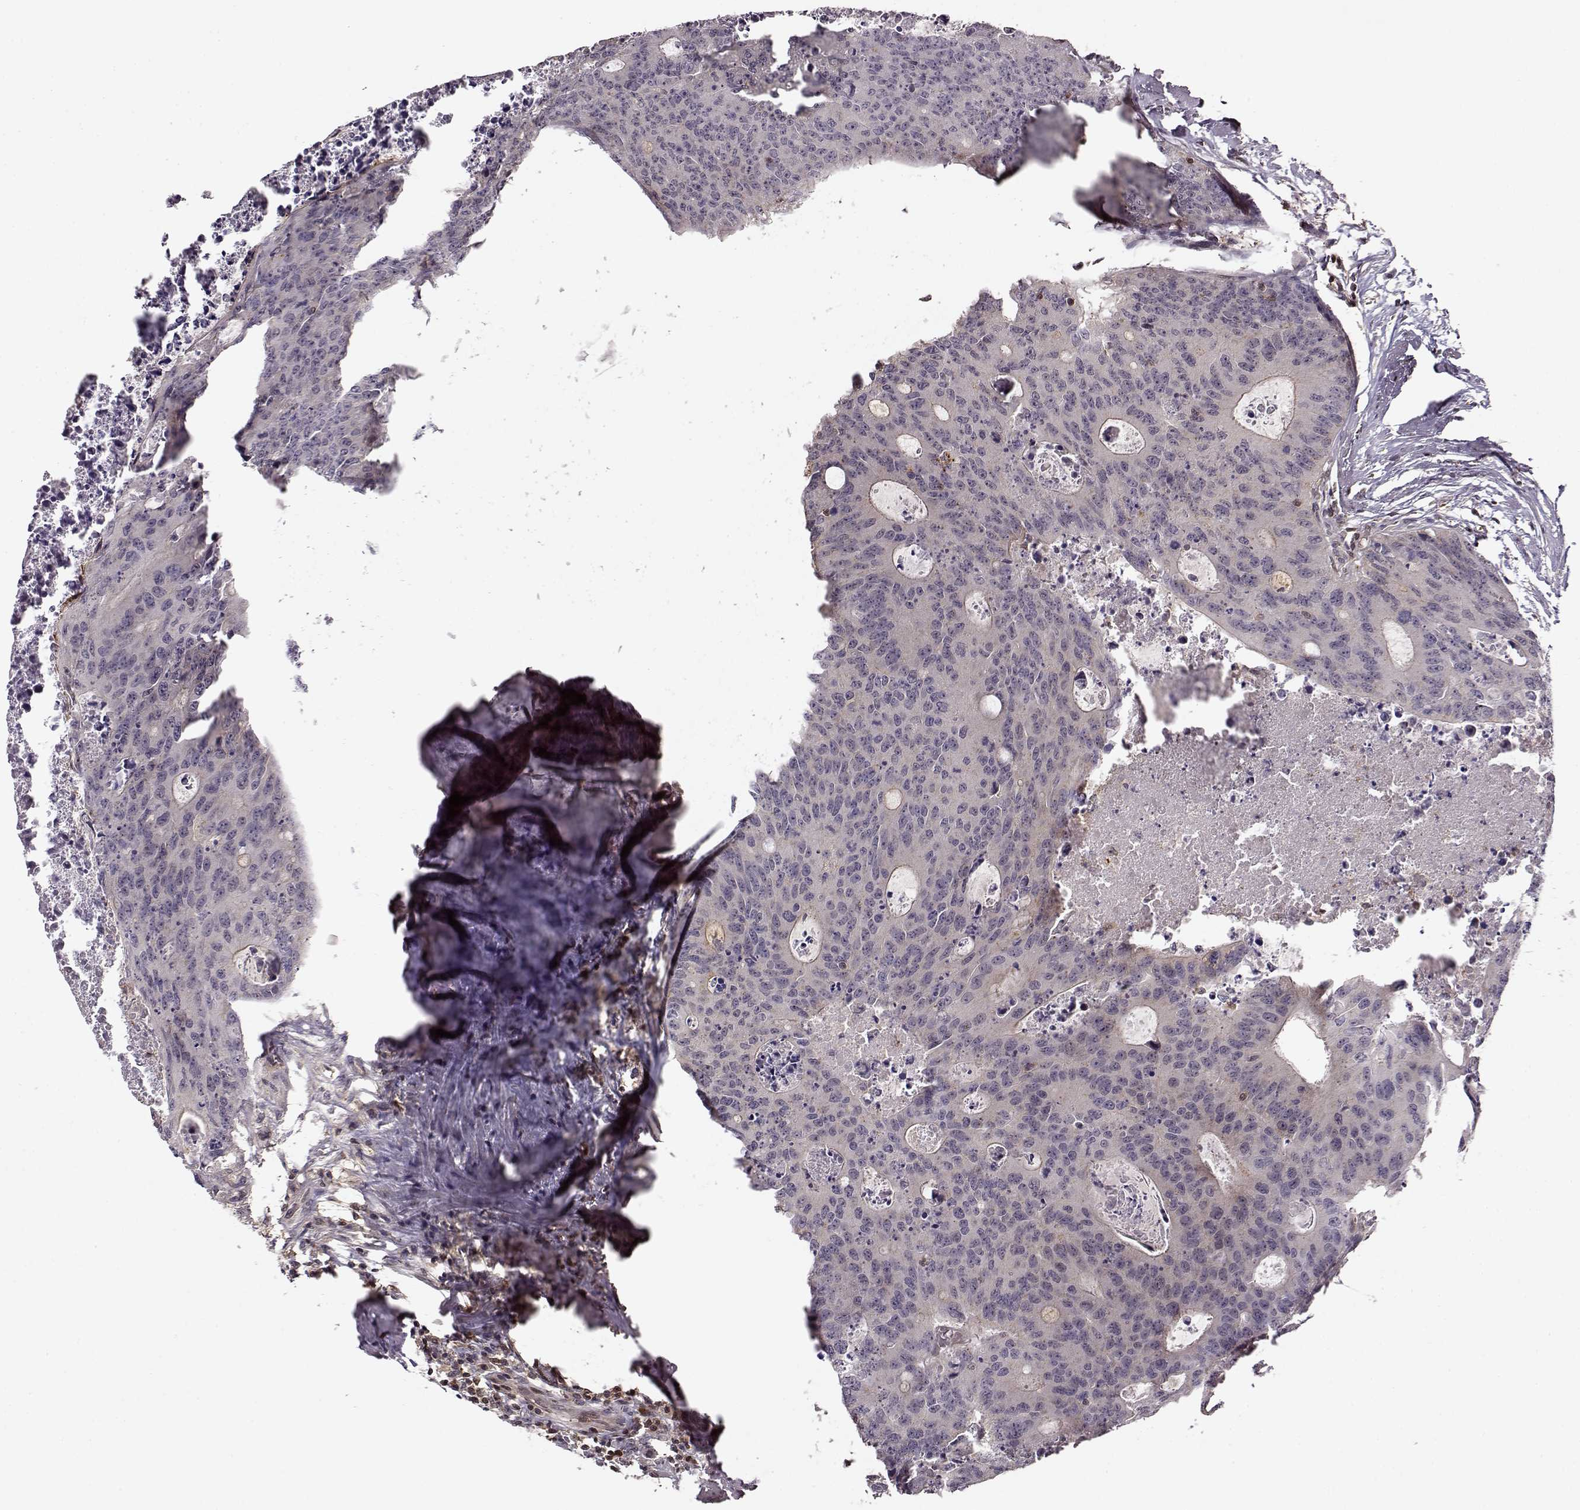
{"staining": {"intensity": "negative", "quantity": "none", "location": "none"}, "tissue": "colorectal cancer", "cell_type": "Tumor cells", "image_type": "cancer", "snomed": [{"axis": "morphology", "description": "Adenocarcinoma, NOS"}, {"axis": "topography", "description": "Colon"}], "caption": "This image is of colorectal adenocarcinoma stained with immunohistochemistry to label a protein in brown with the nuclei are counter-stained blue. There is no staining in tumor cells.", "gene": "MFSD1", "patient": {"sex": "male", "age": 67}}